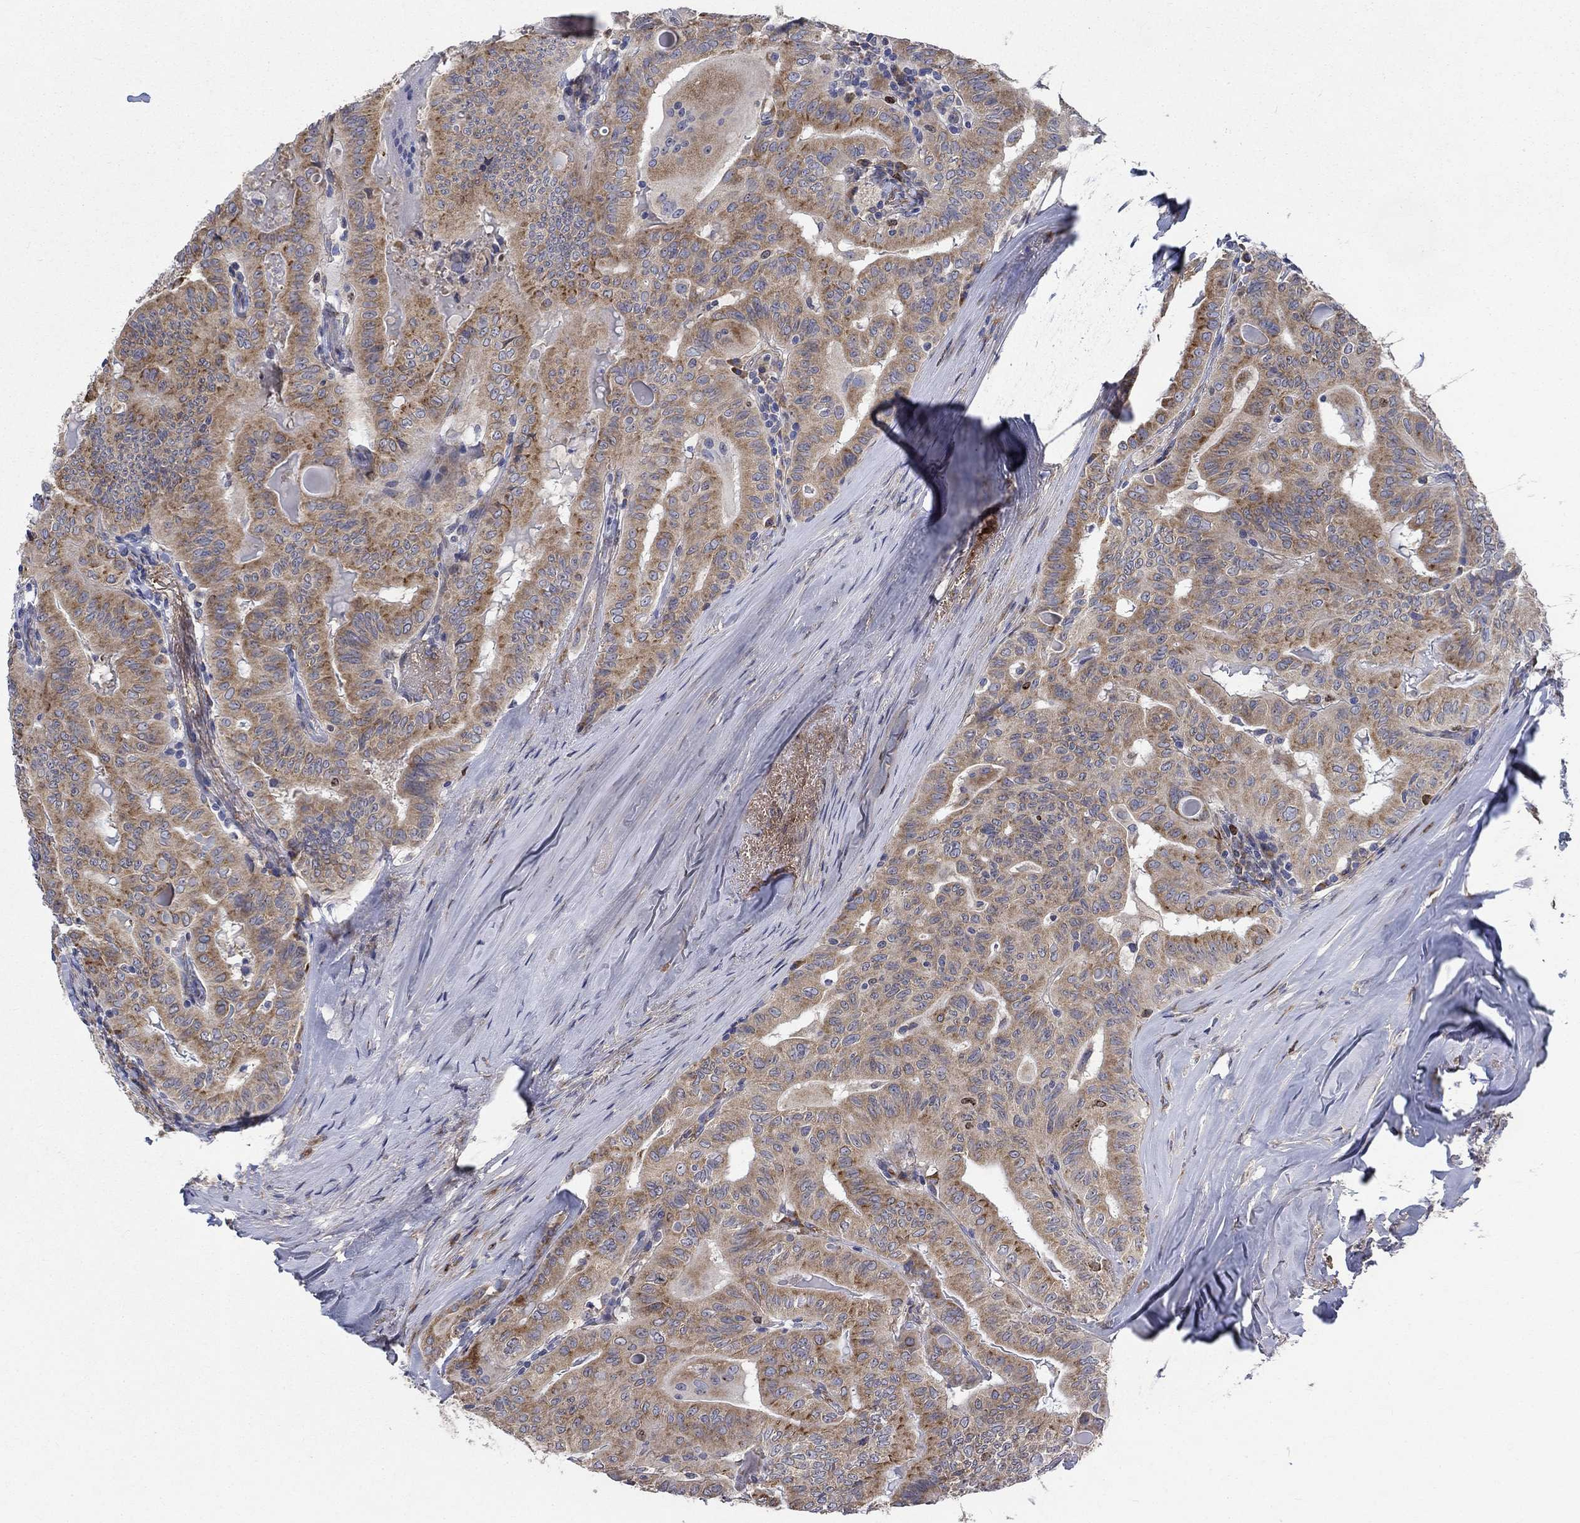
{"staining": {"intensity": "moderate", "quantity": ">75%", "location": "cytoplasmic/membranous"}, "tissue": "thyroid cancer", "cell_type": "Tumor cells", "image_type": "cancer", "snomed": [{"axis": "morphology", "description": "Papillary adenocarcinoma, NOS"}, {"axis": "topography", "description": "Thyroid gland"}], "caption": "The immunohistochemical stain labels moderate cytoplasmic/membranous expression in tumor cells of thyroid cancer (papillary adenocarcinoma) tissue. Using DAB (brown) and hematoxylin (blue) stains, captured at high magnification using brightfield microscopy.", "gene": "MMP24", "patient": {"sex": "female", "age": 68}}